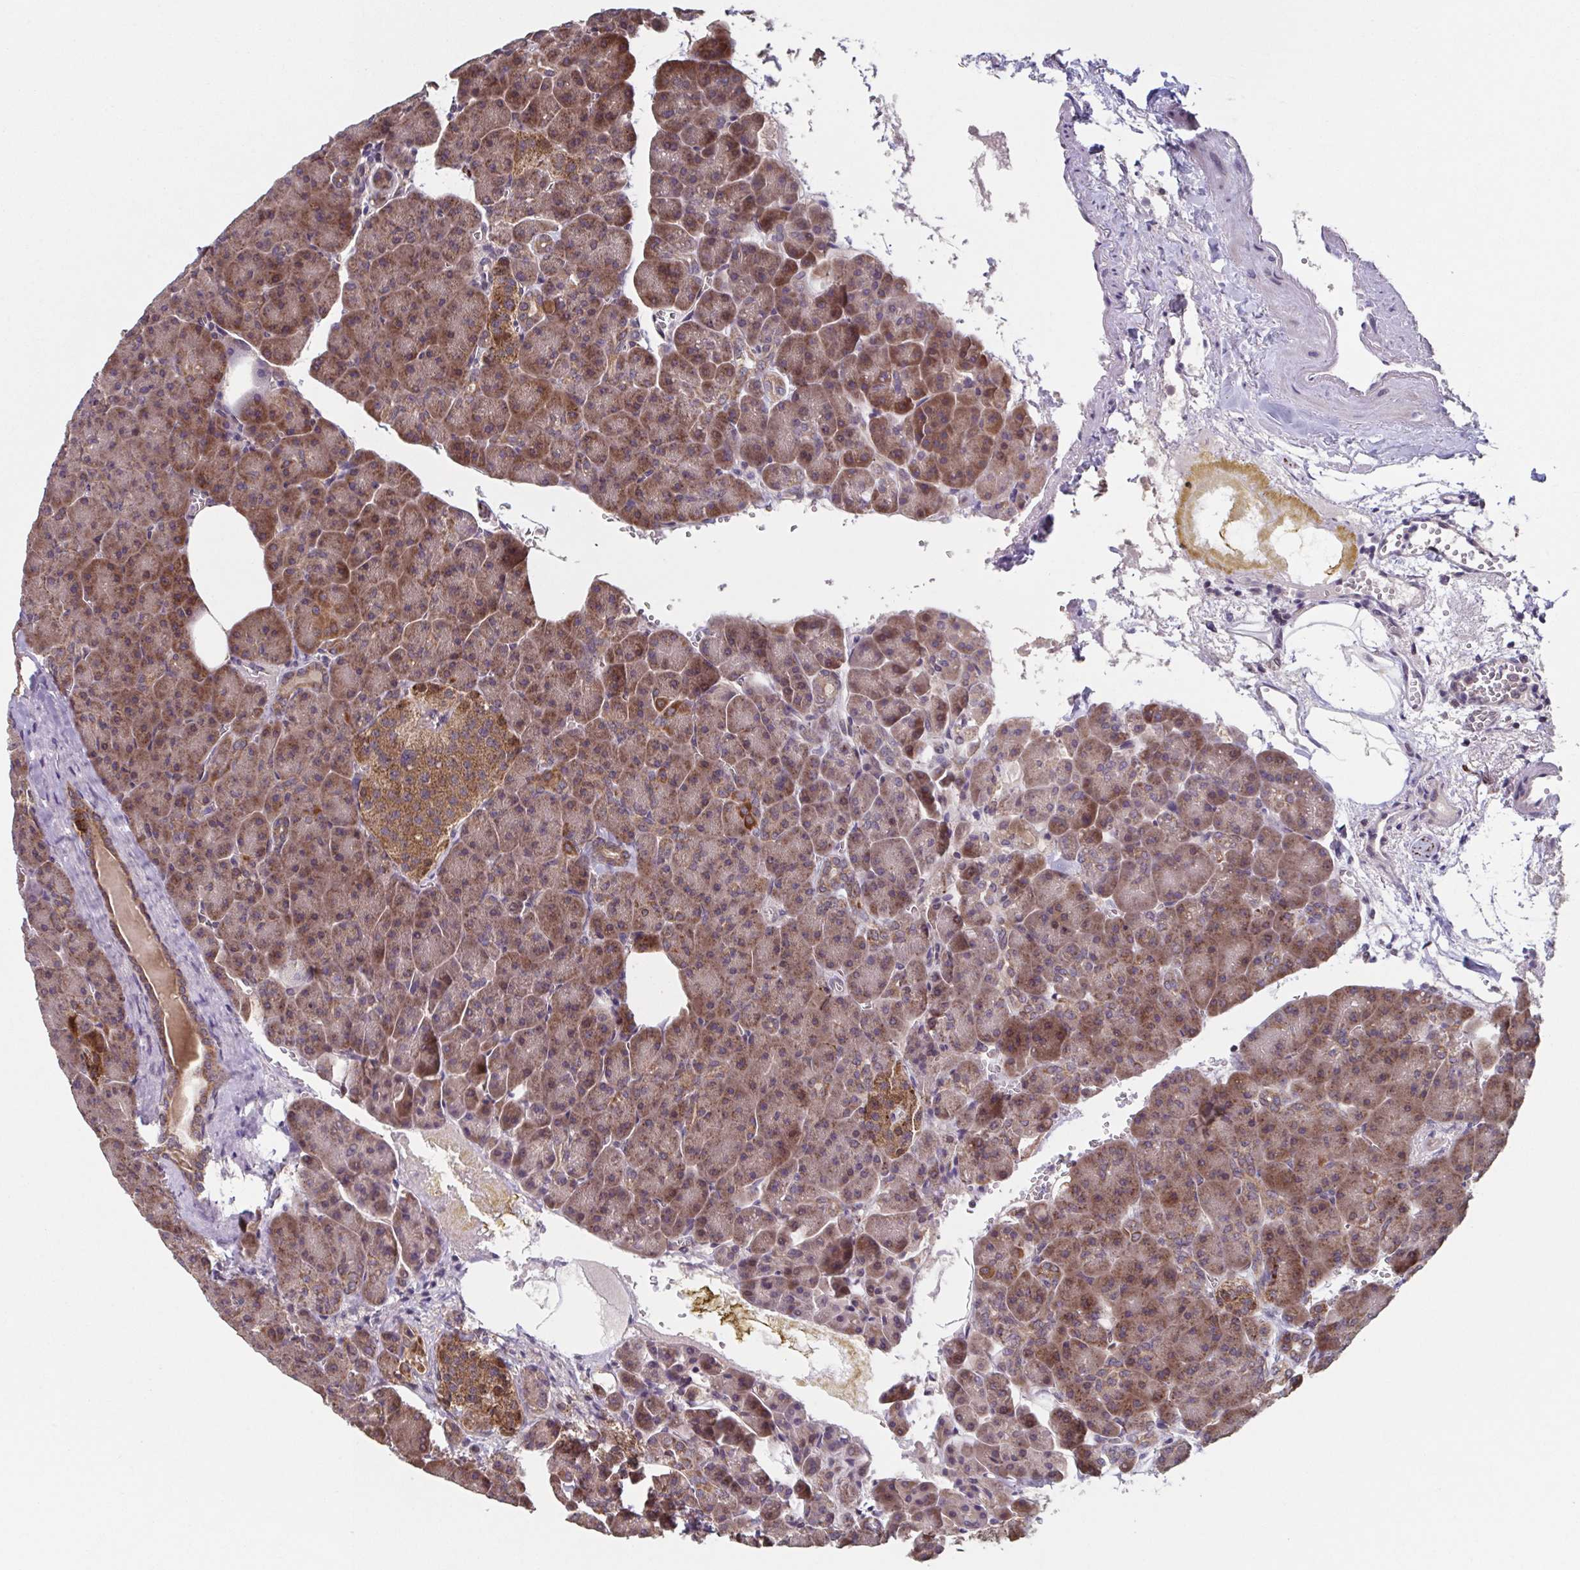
{"staining": {"intensity": "moderate", "quantity": ">75%", "location": "cytoplasmic/membranous"}, "tissue": "pancreas", "cell_type": "Exocrine glandular cells", "image_type": "normal", "snomed": [{"axis": "morphology", "description": "Normal tissue, NOS"}, {"axis": "topography", "description": "Pancreas"}], "caption": "Human pancreas stained with a brown dye reveals moderate cytoplasmic/membranous positive expression in approximately >75% of exocrine glandular cells.", "gene": "TTC19", "patient": {"sex": "female", "age": 74}}